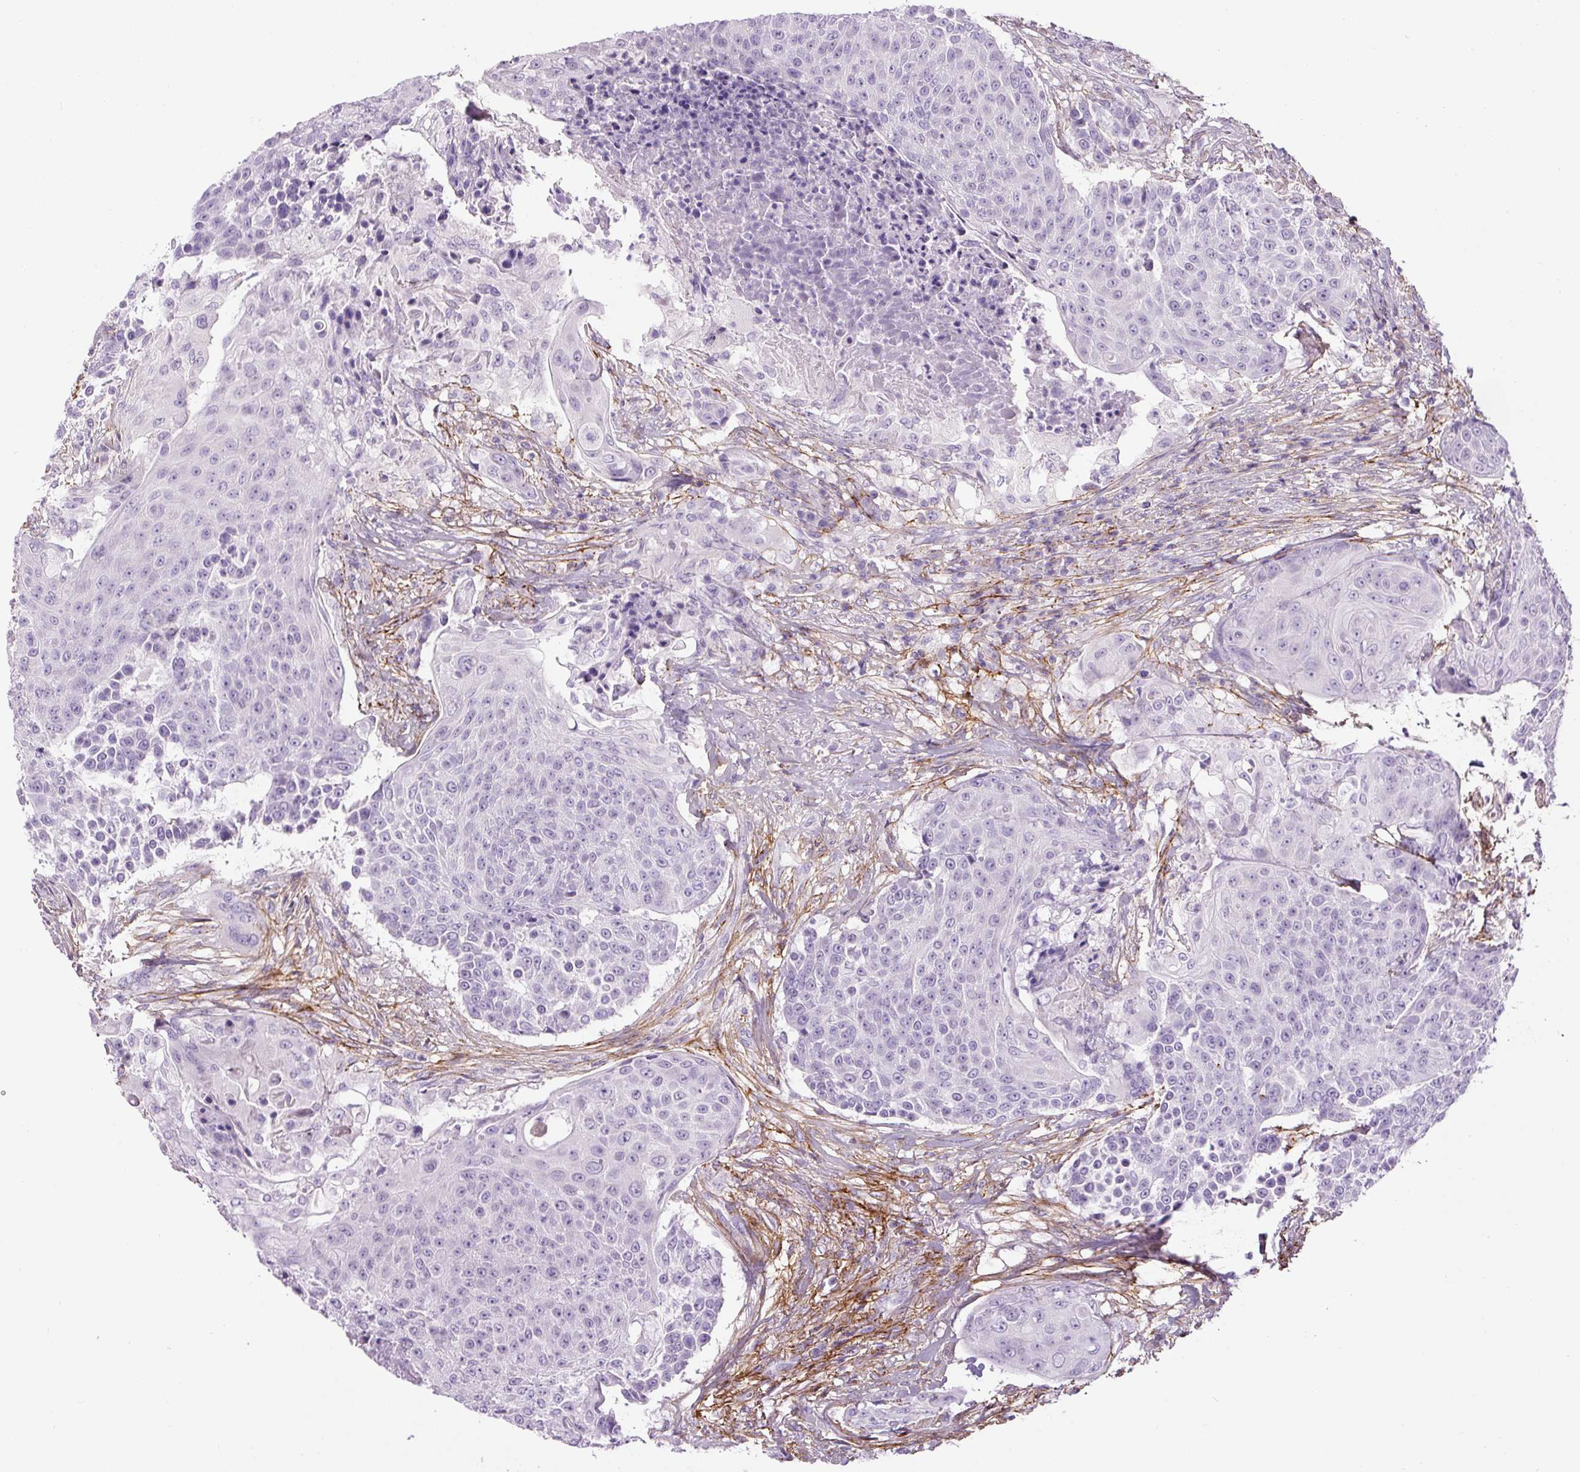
{"staining": {"intensity": "negative", "quantity": "none", "location": "none"}, "tissue": "urothelial cancer", "cell_type": "Tumor cells", "image_type": "cancer", "snomed": [{"axis": "morphology", "description": "Urothelial carcinoma, High grade"}, {"axis": "topography", "description": "Urinary bladder"}], "caption": "Urothelial cancer stained for a protein using immunohistochemistry (IHC) demonstrates no positivity tumor cells.", "gene": "FBN1", "patient": {"sex": "female", "age": 63}}